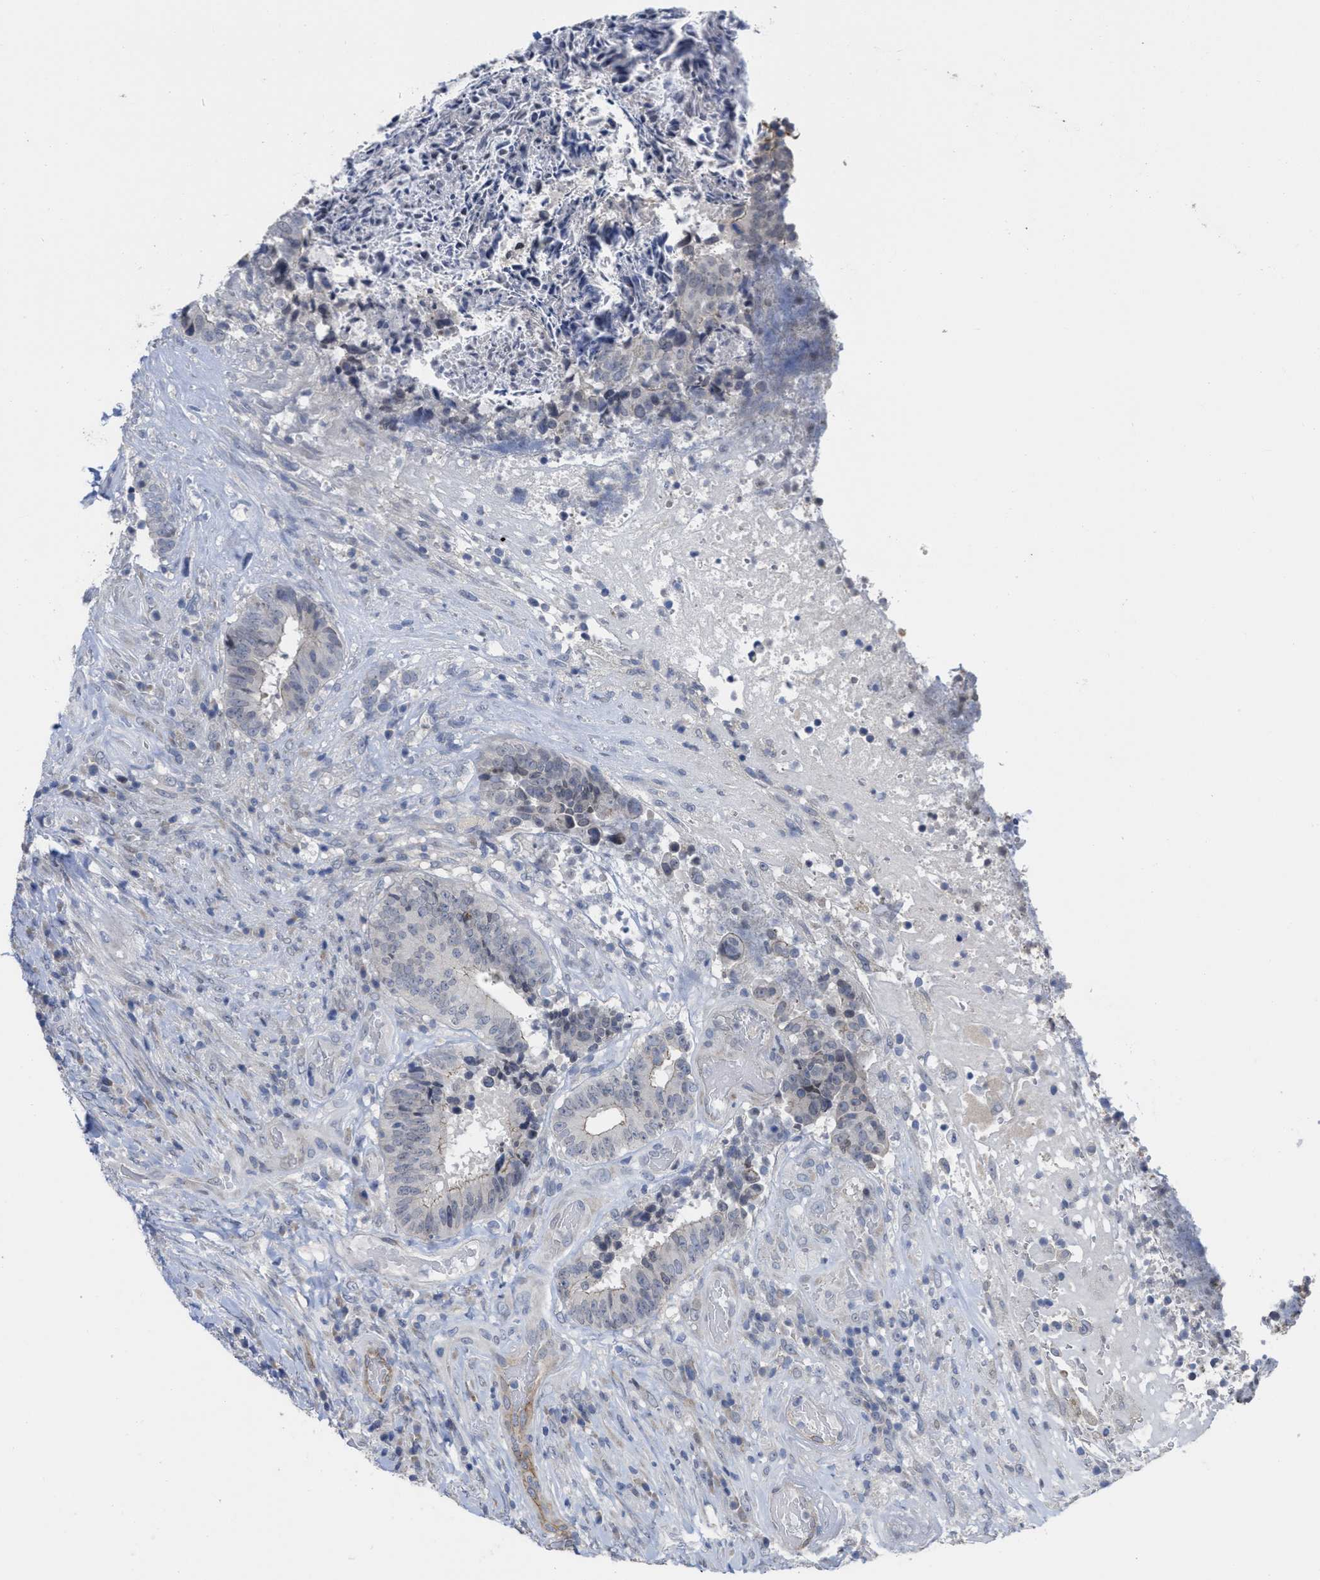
{"staining": {"intensity": "weak", "quantity": "25%-75%", "location": "cytoplasmic/membranous"}, "tissue": "colorectal cancer", "cell_type": "Tumor cells", "image_type": "cancer", "snomed": [{"axis": "morphology", "description": "Adenocarcinoma, NOS"}, {"axis": "topography", "description": "Rectum"}], "caption": "A high-resolution image shows immunohistochemistry (IHC) staining of colorectal cancer (adenocarcinoma), which displays weak cytoplasmic/membranous positivity in approximately 25%-75% of tumor cells. The staining was performed using DAB to visualize the protein expression in brown, while the nuclei were stained in blue with hematoxylin (Magnification: 20x).", "gene": "ACKR1", "patient": {"sex": "male", "age": 72}}